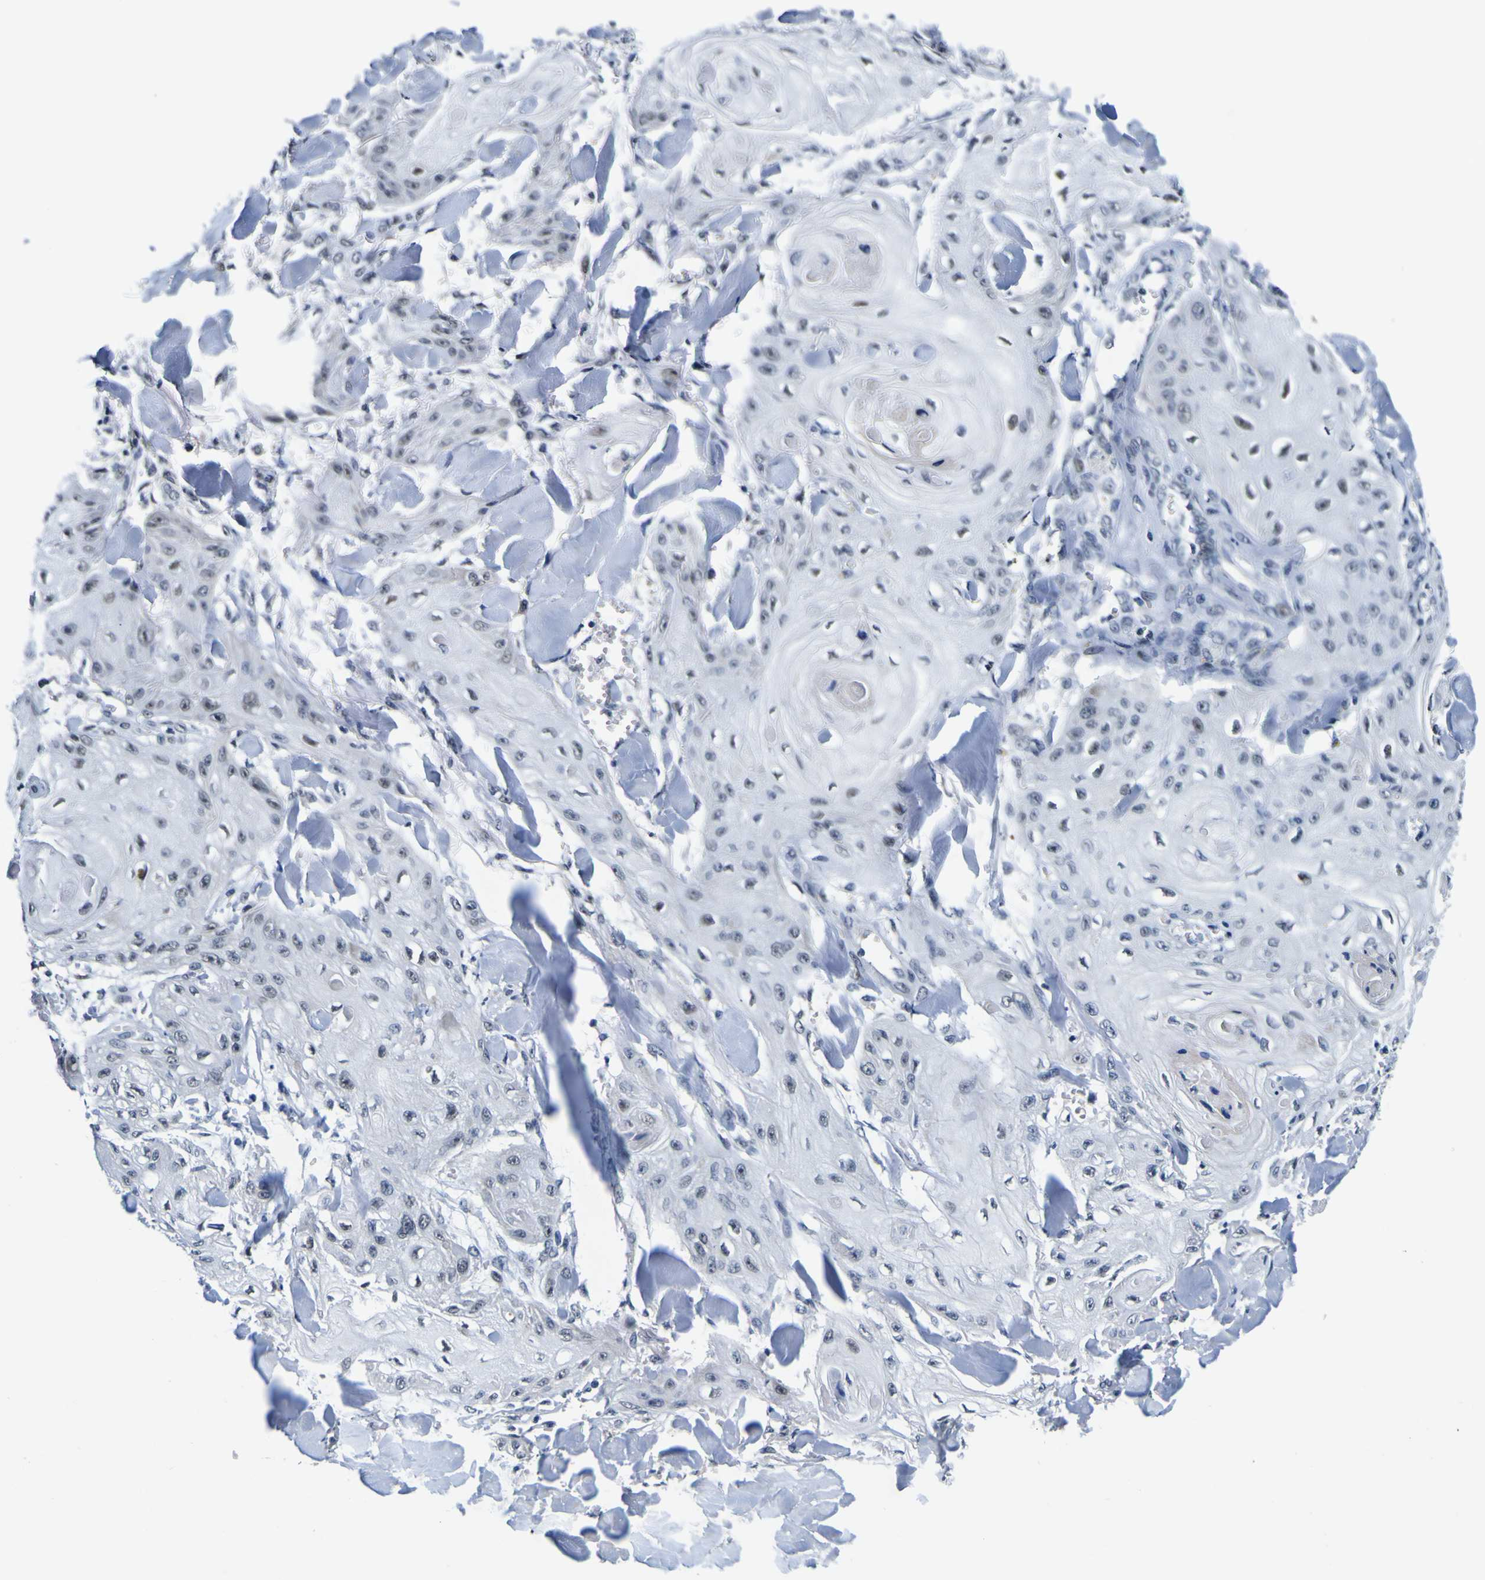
{"staining": {"intensity": "negative", "quantity": "none", "location": "none"}, "tissue": "skin cancer", "cell_type": "Tumor cells", "image_type": "cancer", "snomed": [{"axis": "morphology", "description": "Squamous cell carcinoma, NOS"}, {"axis": "topography", "description": "Skin"}], "caption": "An image of skin squamous cell carcinoma stained for a protein demonstrates no brown staining in tumor cells.", "gene": "CUL4B", "patient": {"sex": "male", "age": 74}}